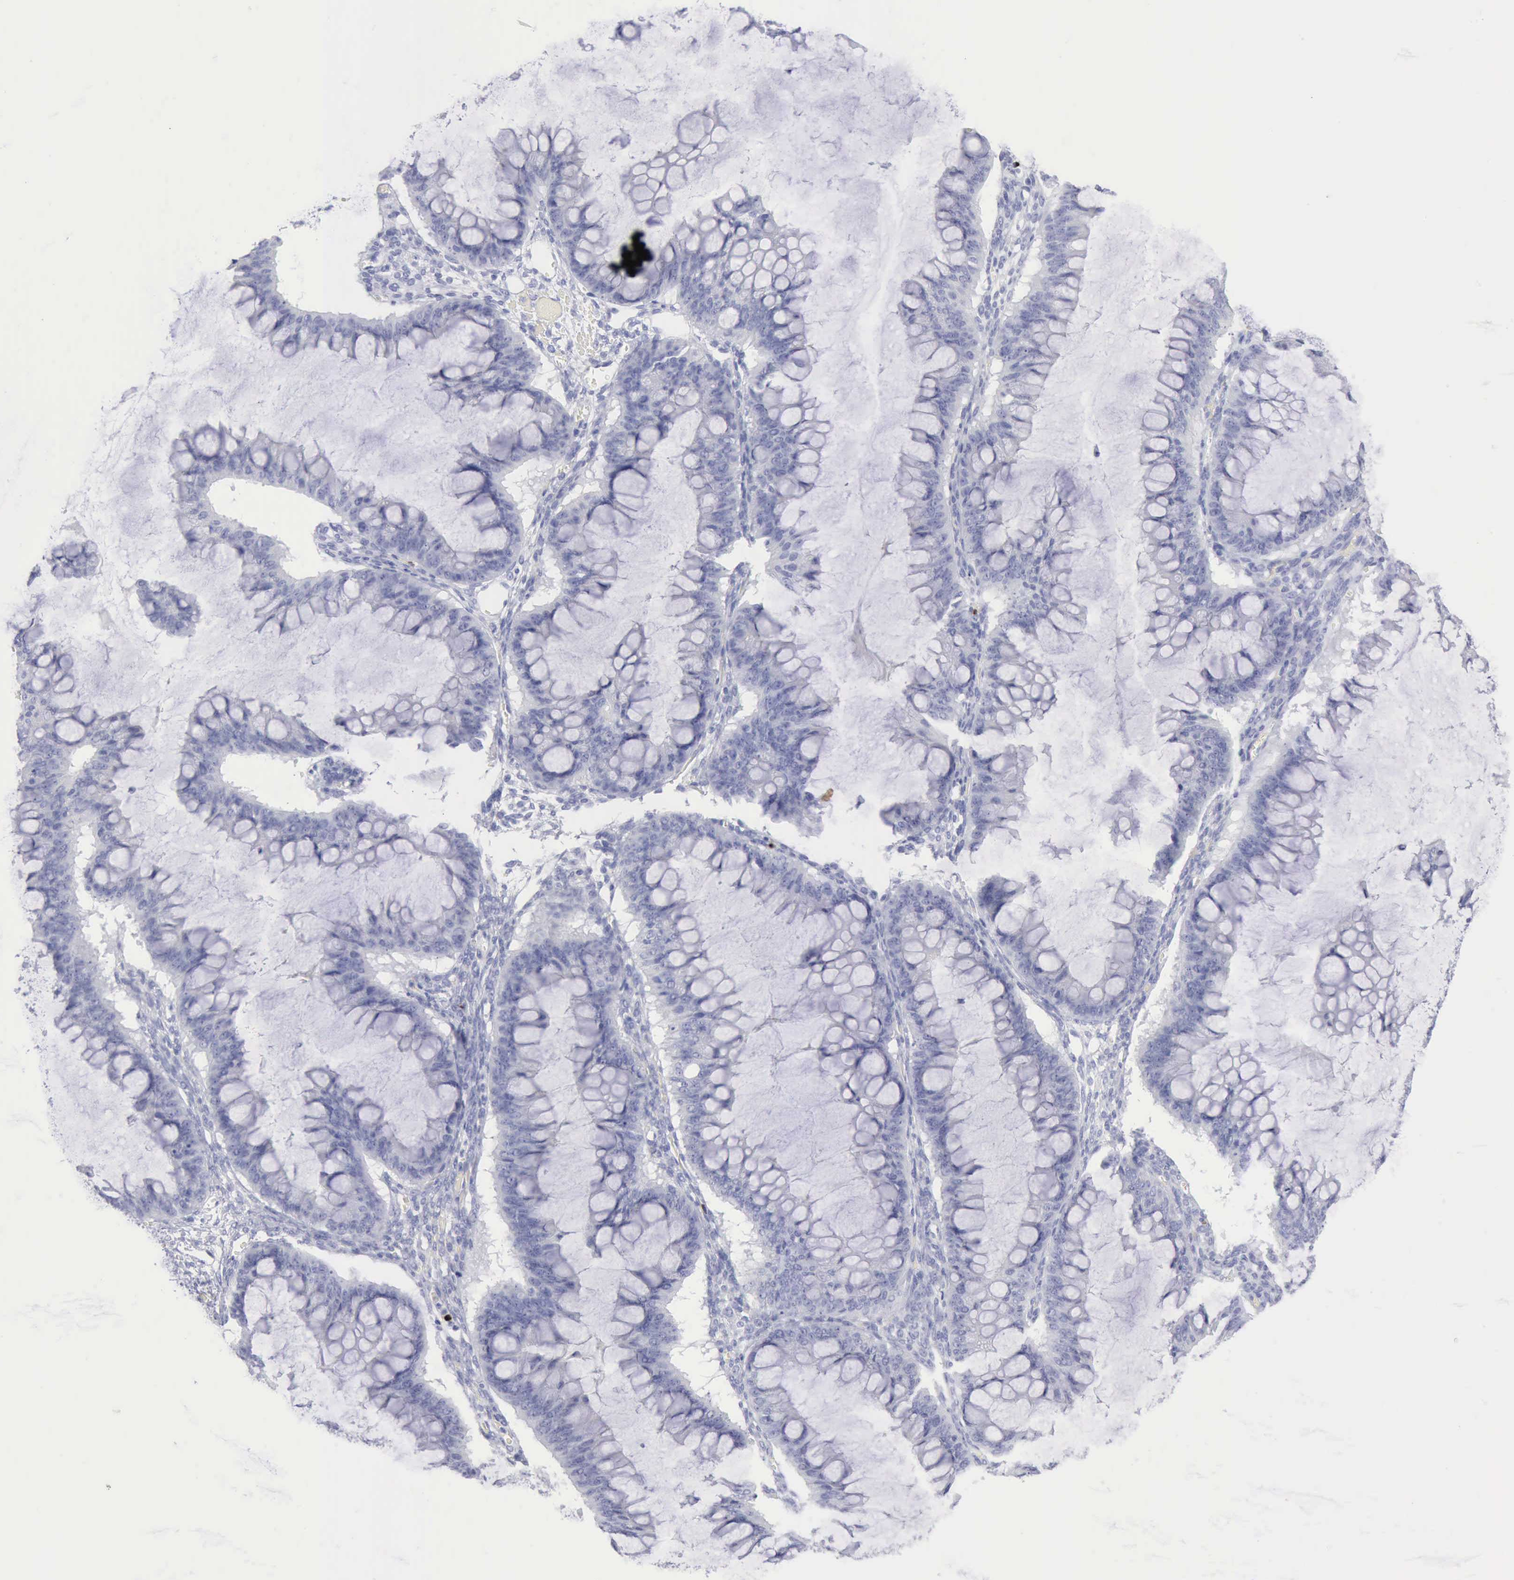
{"staining": {"intensity": "negative", "quantity": "none", "location": "none"}, "tissue": "ovarian cancer", "cell_type": "Tumor cells", "image_type": "cancer", "snomed": [{"axis": "morphology", "description": "Cystadenocarcinoma, mucinous, NOS"}, {"axis": "topography", "description": "Ovary"}], "caption": "A high-resolution histopathology image shows IHC staining of ovarian cancer (mucinous cystadenocarcinoma), which shows no significant expression in tumor cells.", "gene": "GZMB", "patient": {"sex": "female", "age": 73}}